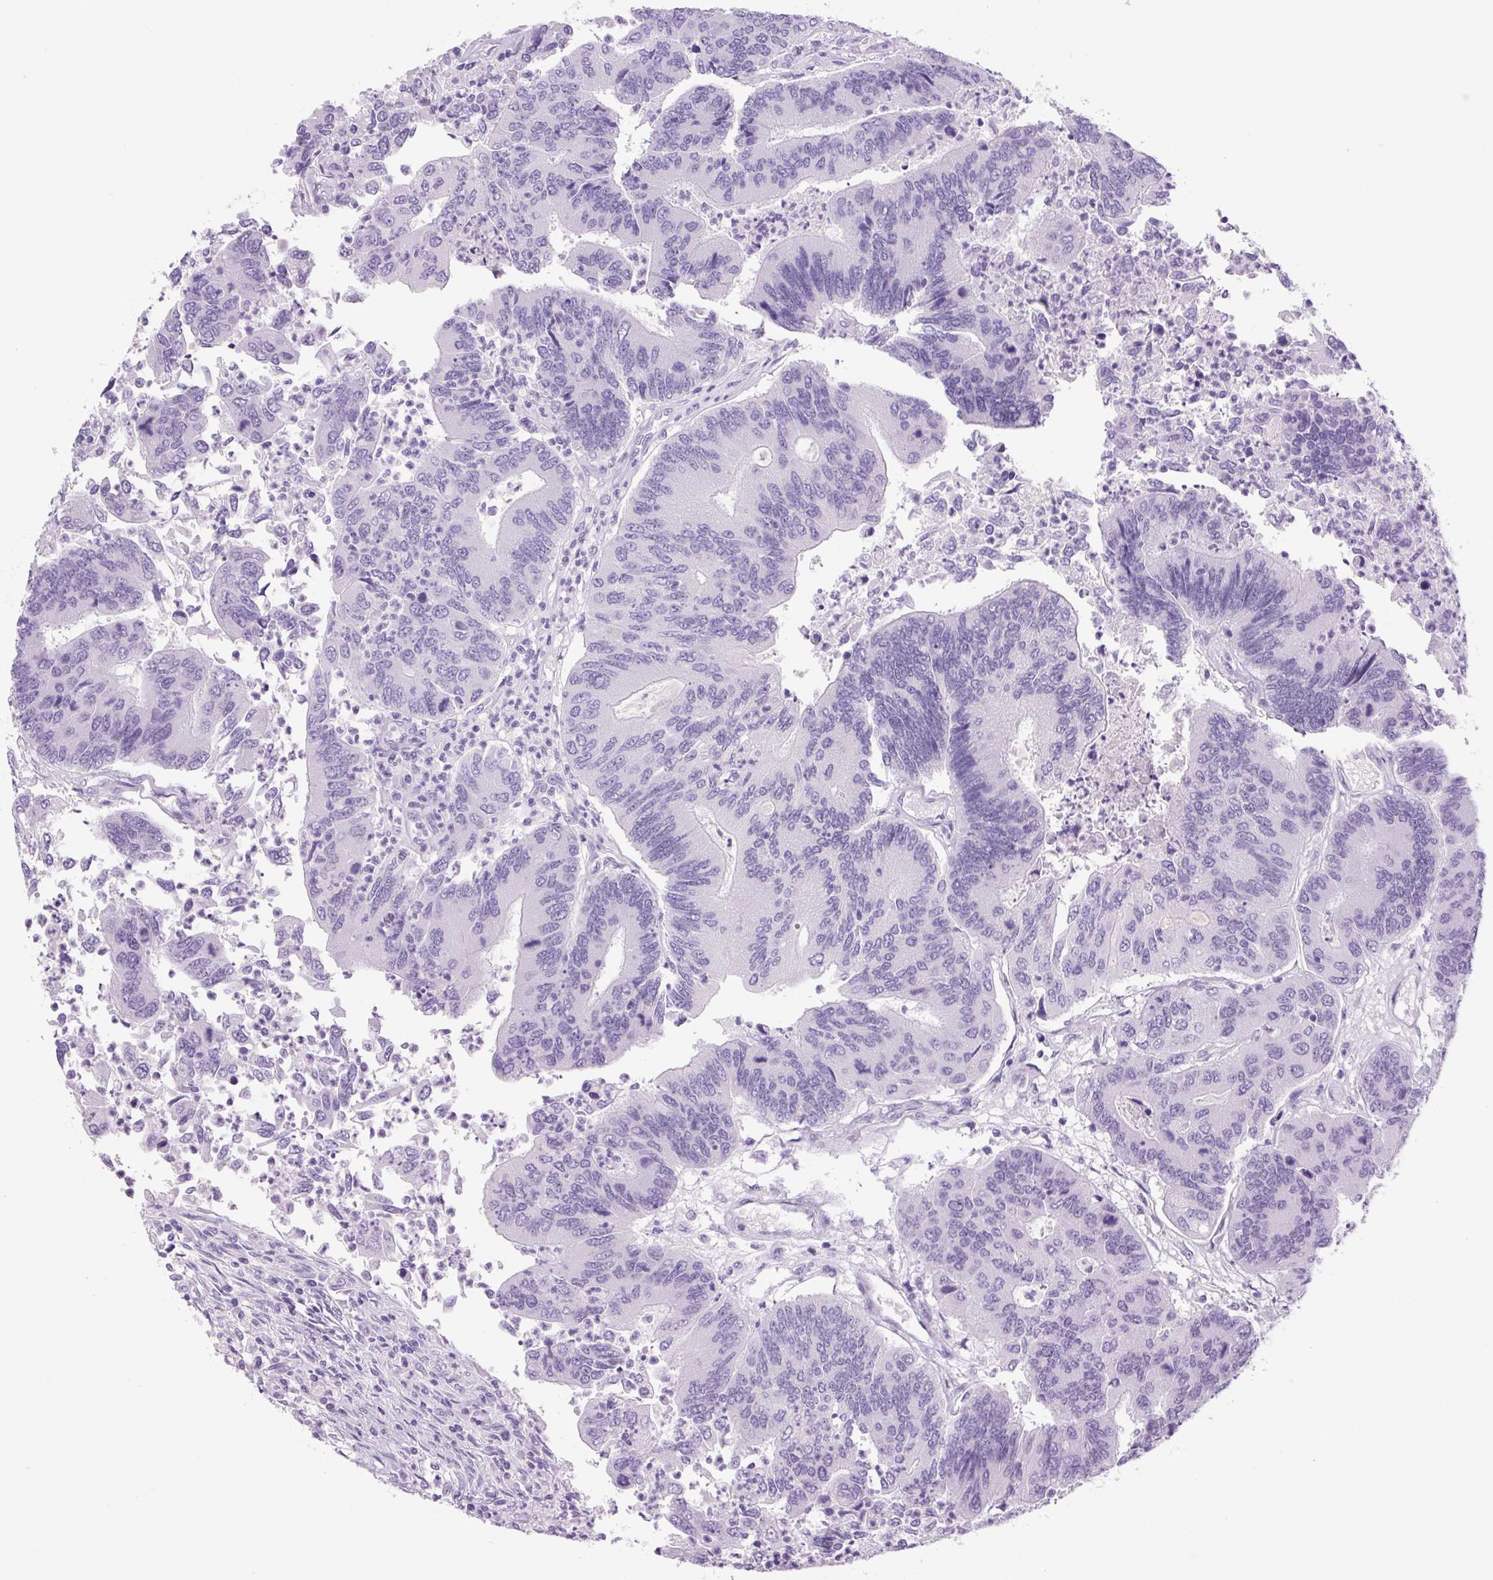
{"staining": {"intensity": "negative", "quantity": "none", "location": "none"}, "tissue": "colorectal cancer", "cell_type": "Tumor cells", "image_type": "cancer", "snomed": [{"axis": "morphology", "description": "Adenocarcinoma, NOS"}, {"axis": "topography", "description": "Colon"}], "caption": "The image displays no staining of tumor cells in colorectal adenocarcinoma. (DAB immunohistochemistry (IHC) with hematoxylin counter stain).", "gene": "PRRT1", "patient": {"sex": "female", "age": 67}}